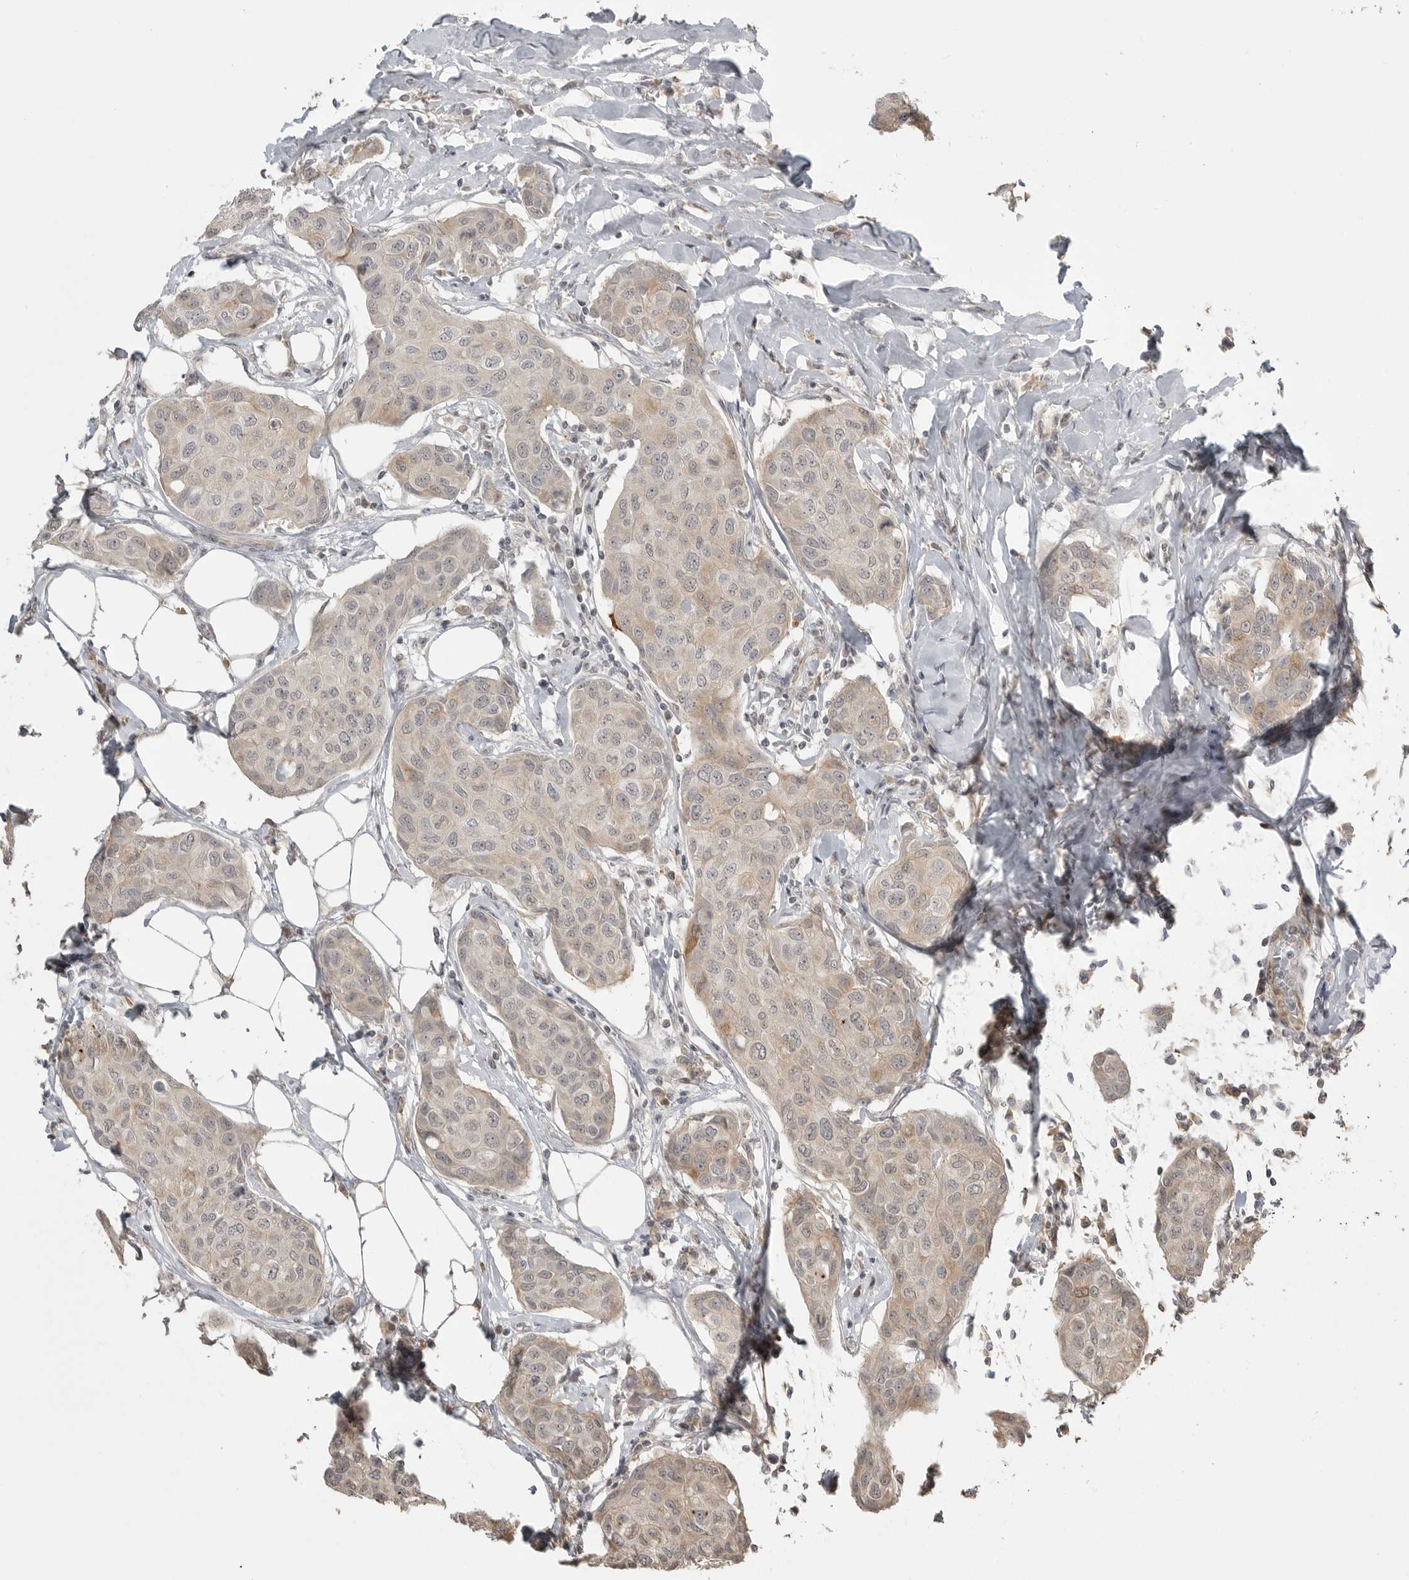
{"staining": {"intensity": "weak", "quantity": ">75%", "location": "cytoplasmic/membranous"}, "tissue": "breast cancer", "cell_type": "Tumor cells", "image_type": "cancer", "snomed": [{"axis": "morphology", "description": "Duct carcinoma"}, {"axis": "topography", "description": "Breast"}], "caption": "Protein expression by immunohistochemistry demonstrates weak cytoplasmic/membranous staining in about >75% of tumor cells in breast cancer (infiltrating ductal carcinoma). (Brightfield microscopy of DAB IHC at high magnification).", "gene": "SMG8", "patient": {"sex": "female", "age": 80}}